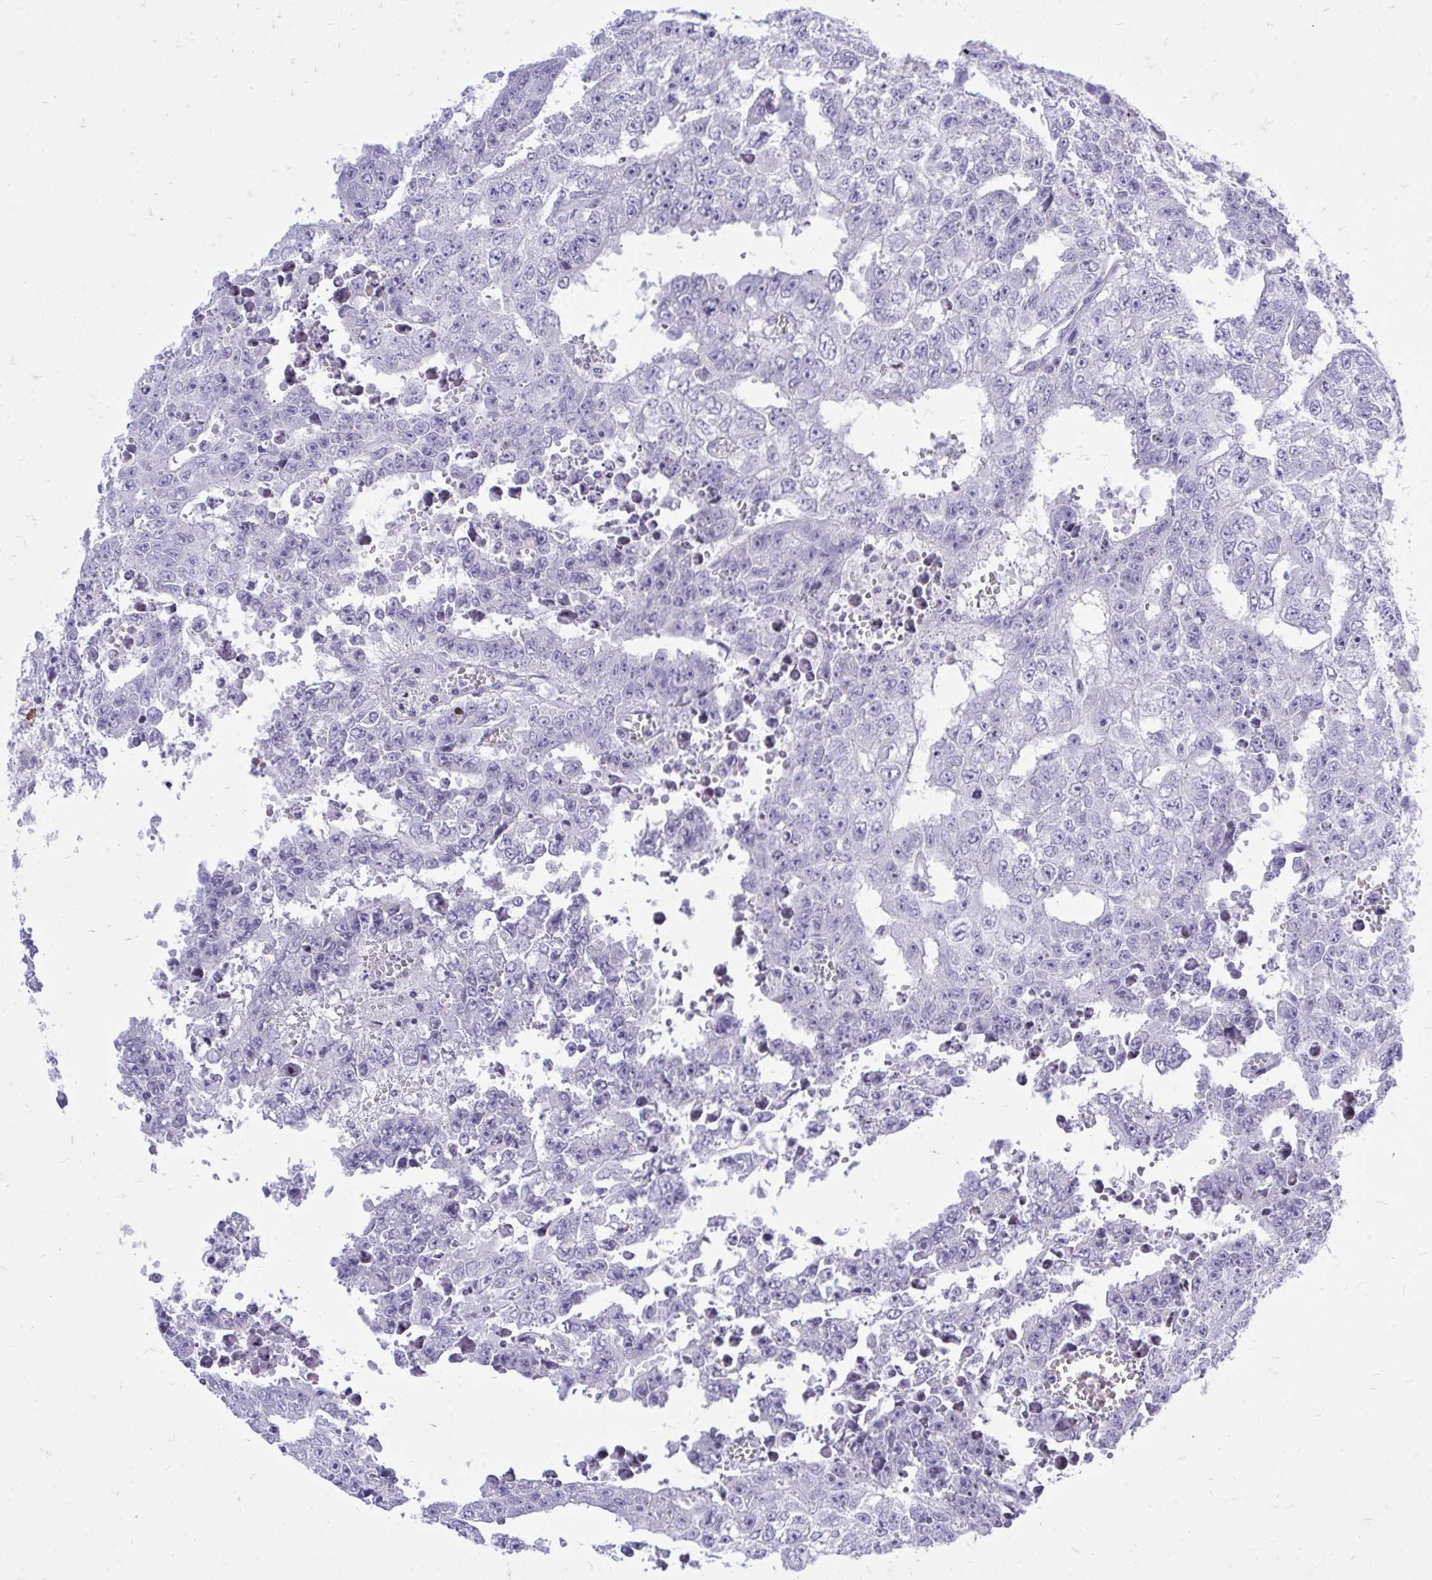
{"staining": {"intensity": "negative", "quantity": "none", "location": "none"}, "tissue": "testis cancer", "cell_type": "Tumor cells", "image_type": "cancer", "snomed": [{"axis": "morphology", "description": "Carcinoma, Embryonal, NOS"}, {"axis": "morphology", "description": "Teratoma, malignant, NOS"}, {"axis": "topography", "description": "Testis"}], "caption": "Tumor cells are negative for protein expression in human testis cancer.", "gene": "GABRA1", "patient": {"sex": "male", "age": 24}}